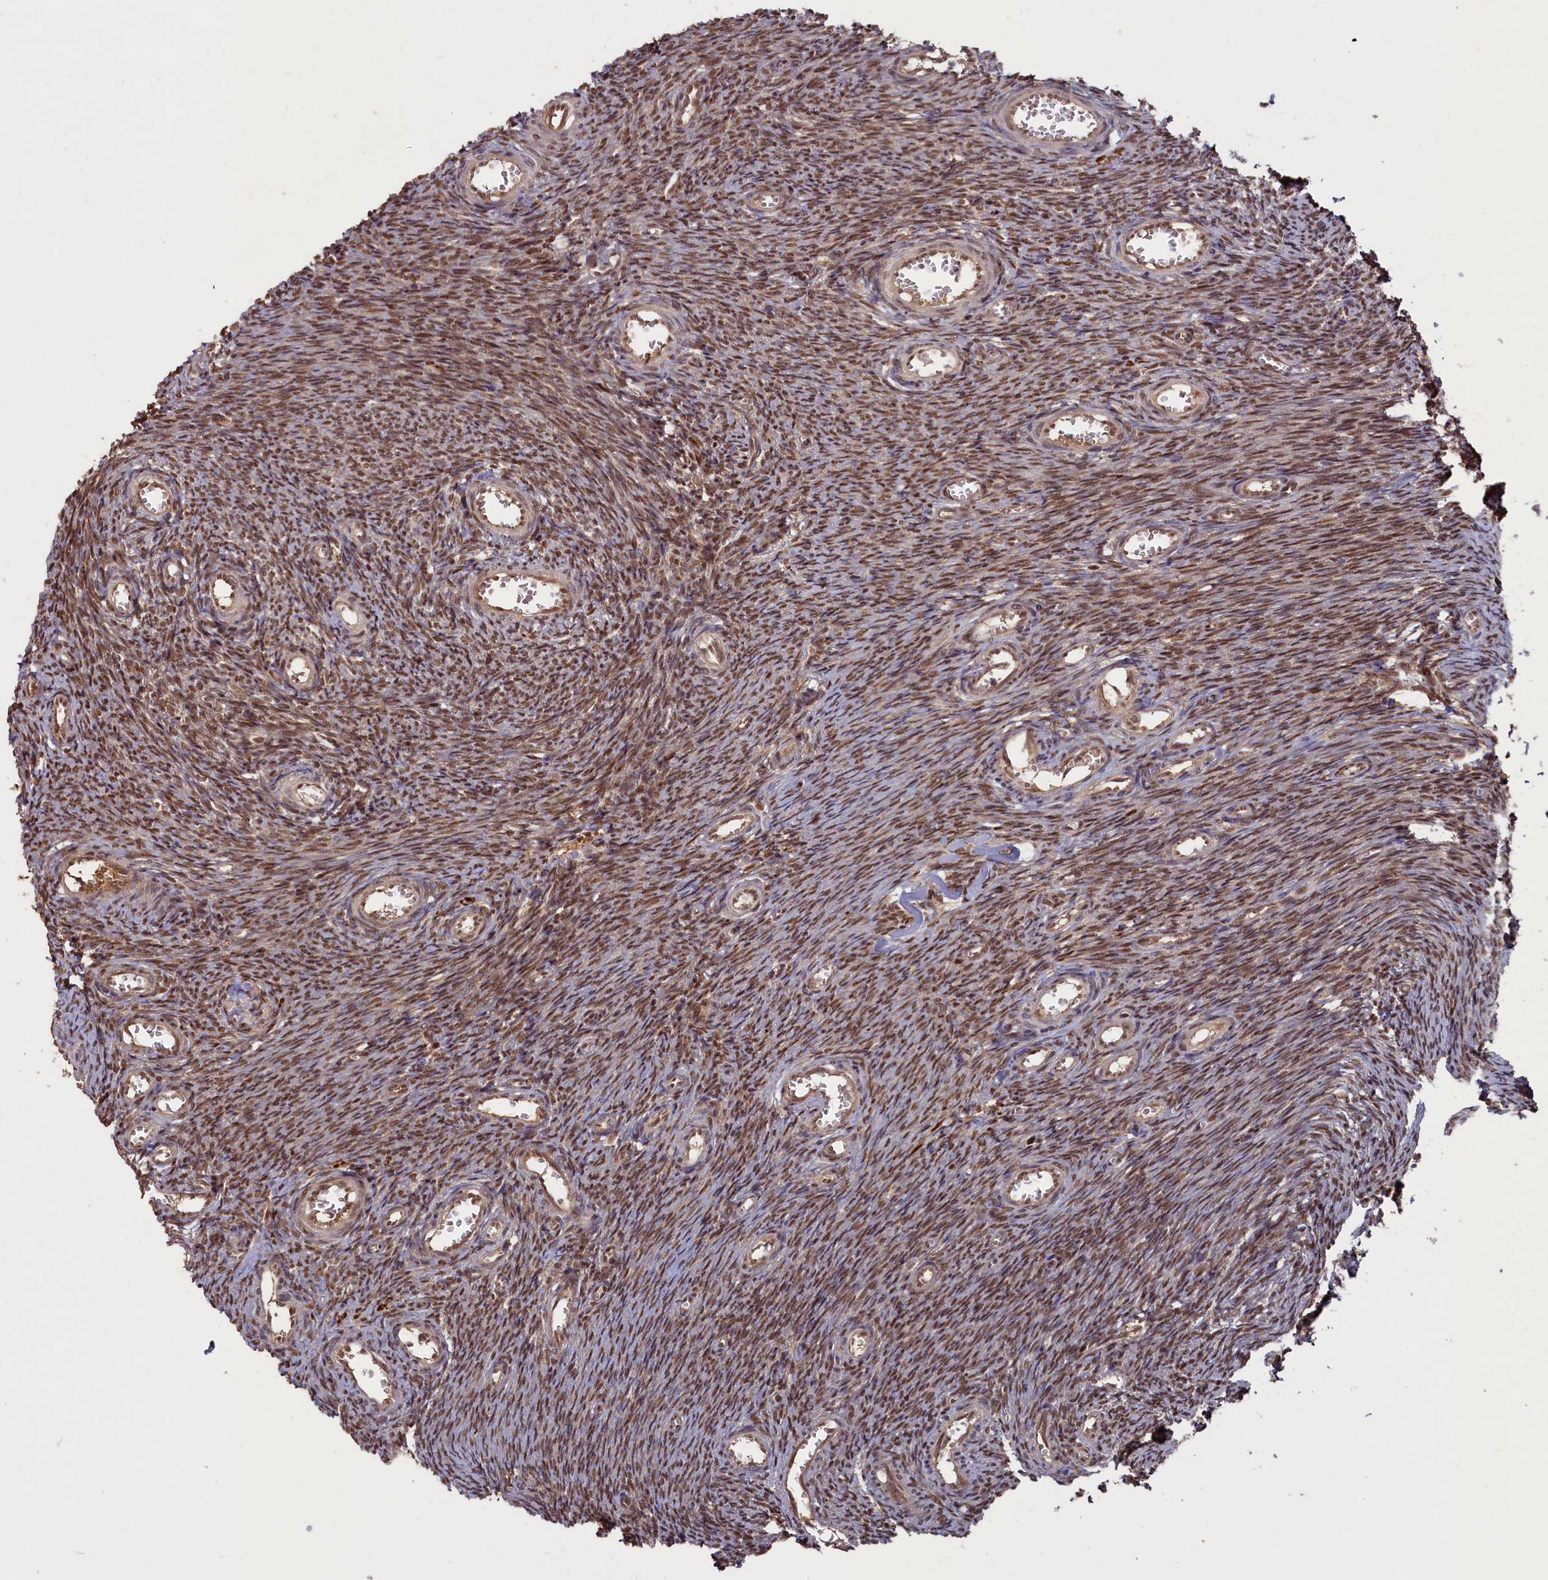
{"staining": {"intensity": "moderate", "quantity": ">75%", "location": "nuclear"}, "tissue": "ovary", "cell_type": "Ovarian stroma cells", "image_type": "normal", "snomed": [{"axis": "morphology", "description": "Normal tissue, NOS"}, {"axis": "topography", "description": "Ovary"}], "caption": "IHC image of benign human ovary stained for a protein (brown), which exhibits medium levels of moderate nuclear expression in approximately >75% of ovarian stroma cells.", "gene": "NAE1", "patient": {"sex": "female", "age": 44}}